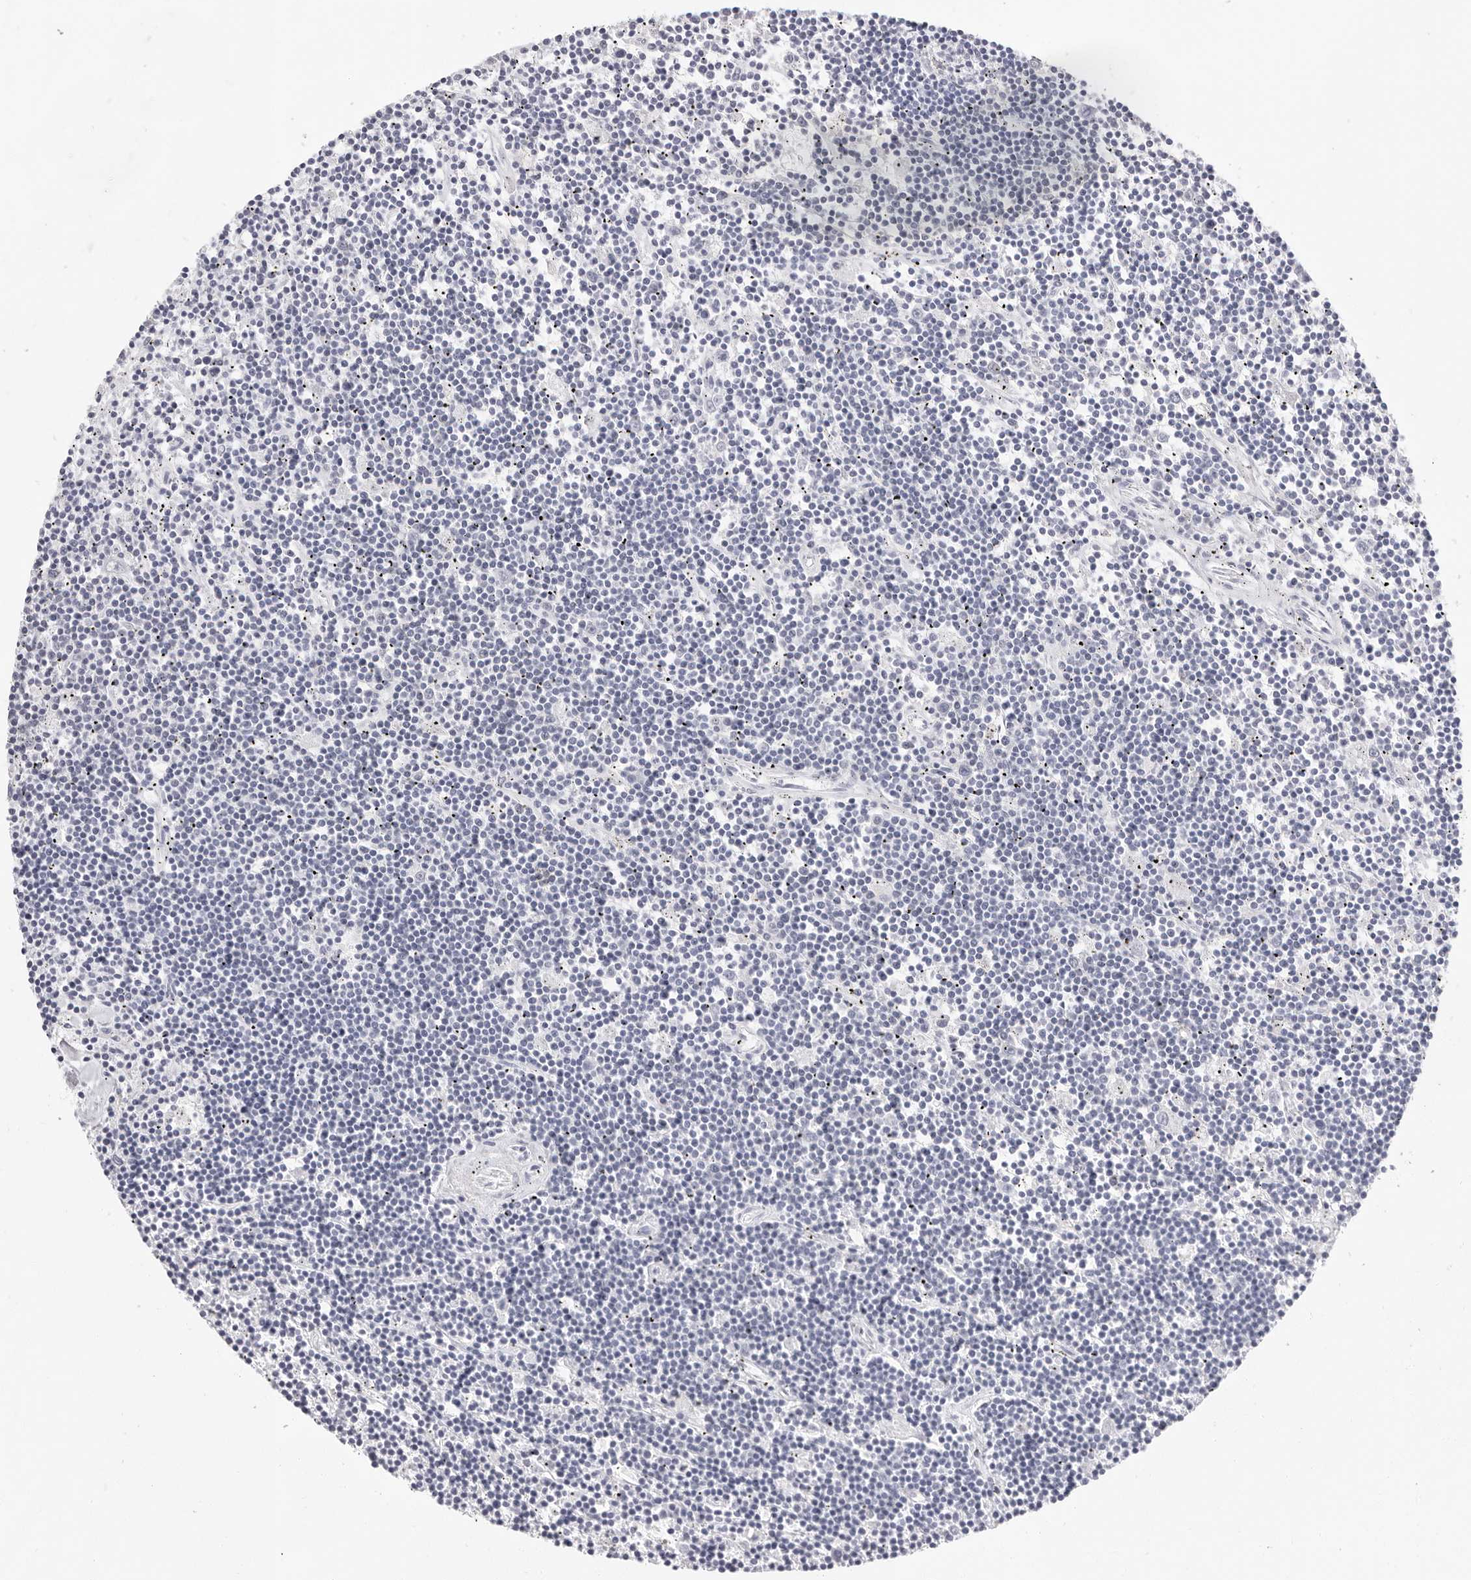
{"staining": {"intensity": "negative", "quantity": "none", "location": "none"}, "tissue": "lymphoma", "cell_type": "Tumor cells", "image_type": "cancer", "snomed": [{"axis": "morphology", "description": "Malignant lymphoma, non-Hodgkin's type, Low grade"}, {"axis": "topography", "description": "Spleen"}], "caption": "Low-grade malignant lymphoma, non-Hodgkin's type stained for a protein using IHC displays no staining tumor cells.", "gene": "CST5", "patient": {"sex": "male", "age": 76}}